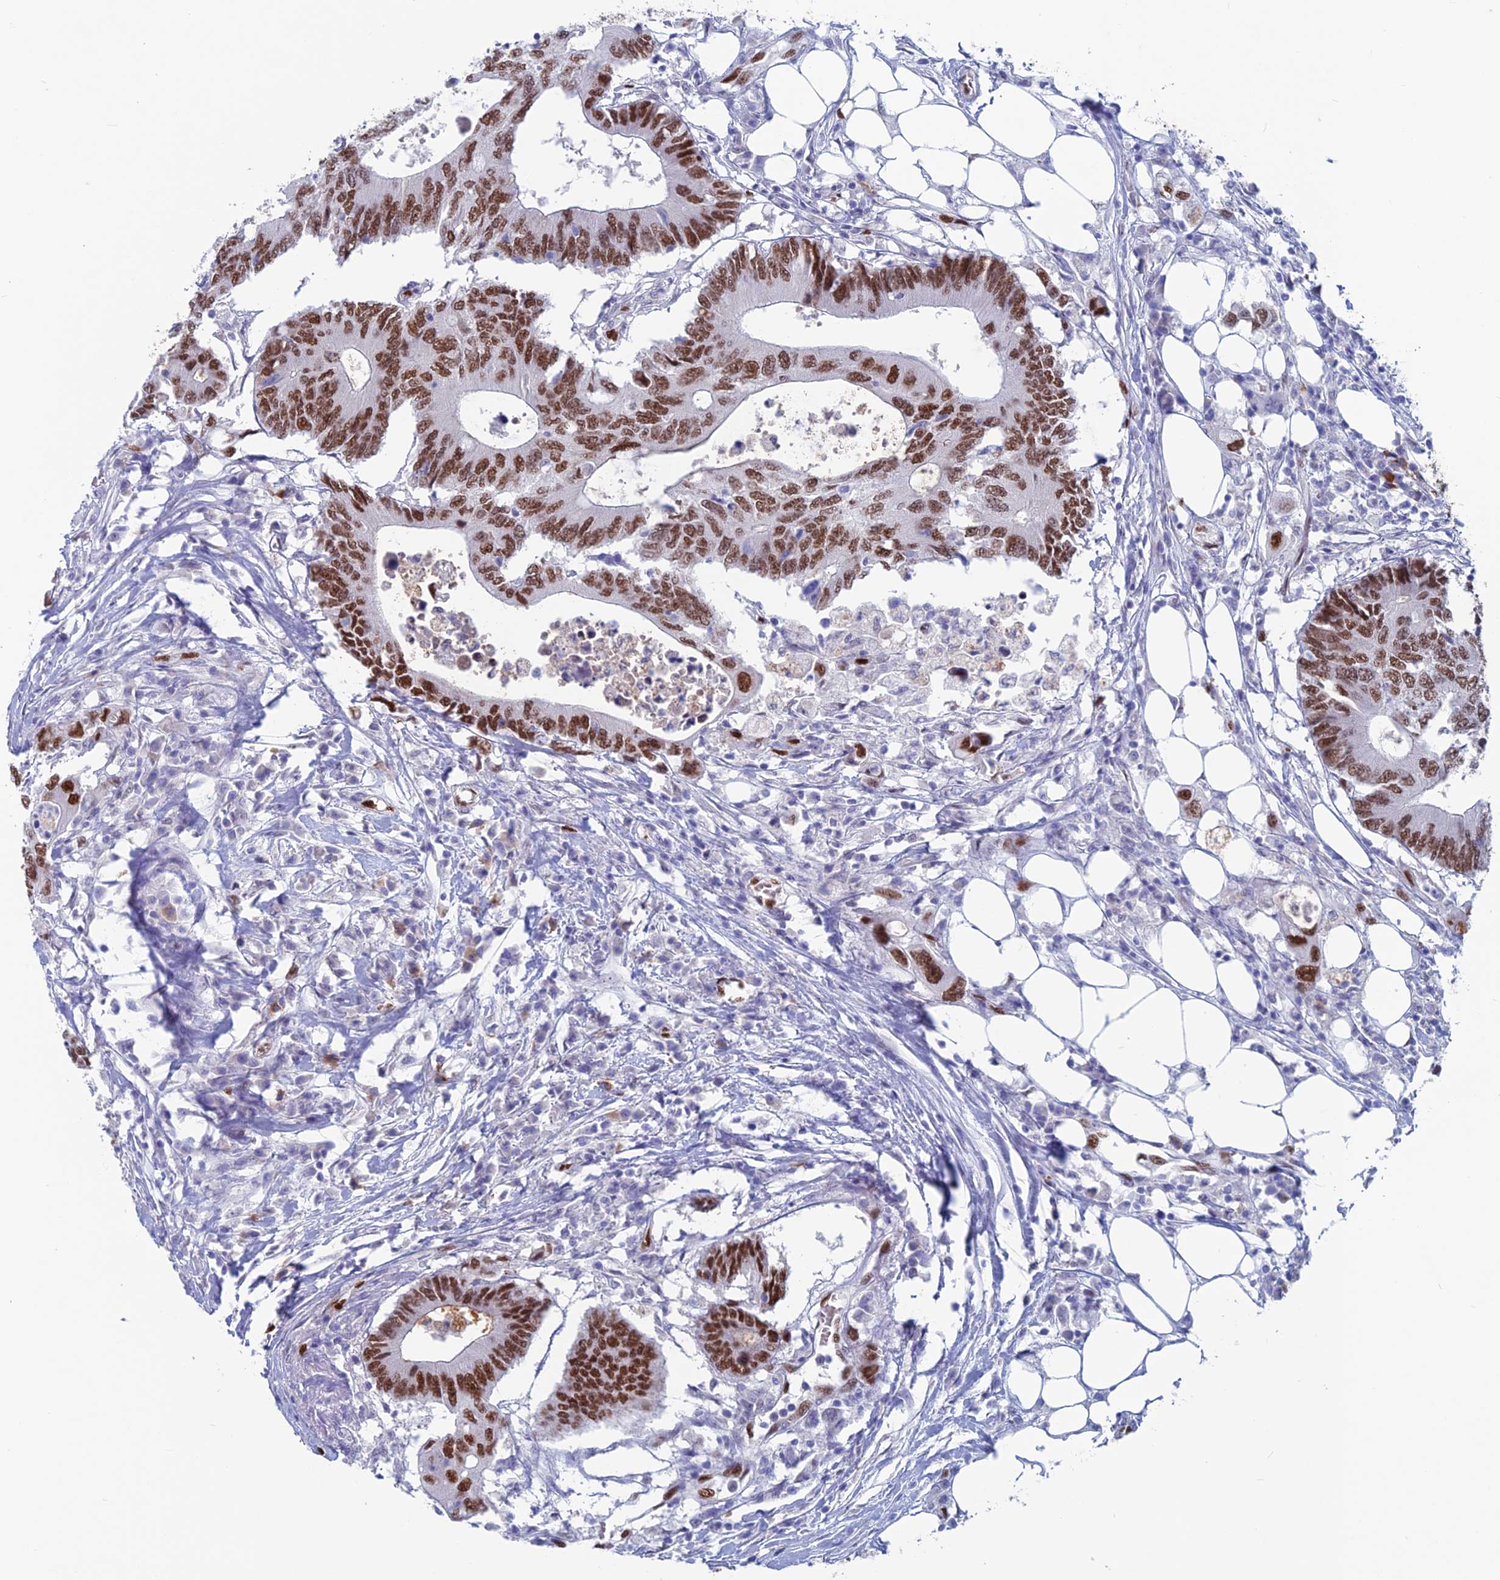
{"staining": {"intensity": "strong", "quantity": ">75%", "location": "nuclear"}, "tissue": "colorectal cancer", "cell_type": "Tumor cells", "image_type": "cancer", "snomed": [{"axis": "morphology", "description": "Adenocarcinoma, NOS"}, {"axis": "topography", "description": "Colon"}], "caption": "The histopathology image reveals staining of adenocarcinoma (colorectal), revealing strong nuclear protein positivity (brown color) within tumor cells.", "gene": "NOL4L", "patient": {"sex": "male", "age": 71}}